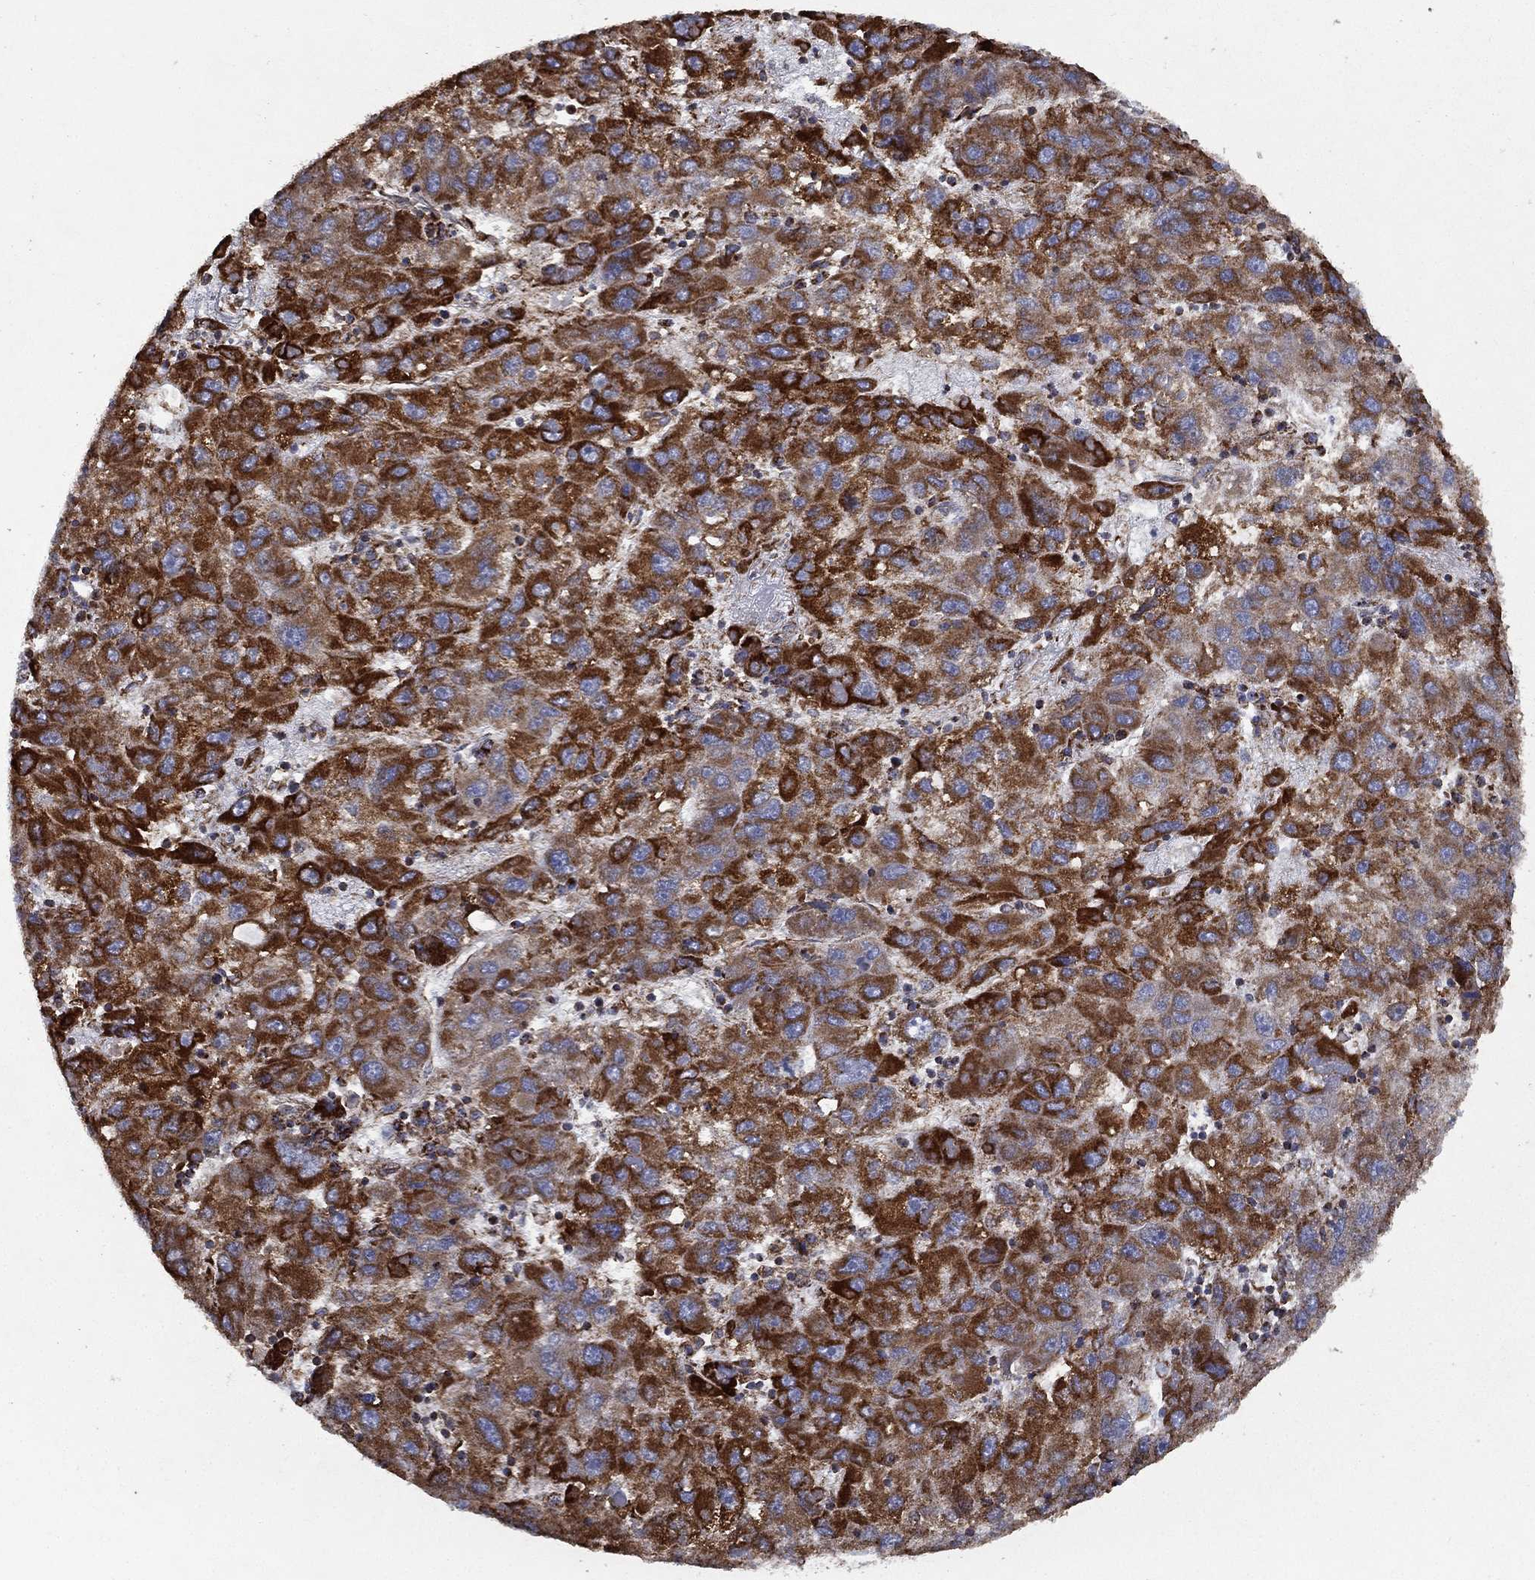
{"staining": {"intensity": "strong", "quantity": ">75%", "location": "cytoplasmic/membranous"}, "tissue": "liver cancer", "cell_type": "Tumor cells", "image_type": "cancer", "snomed": [{"axis": "morphology", "description": "Carcinoma, Hepatocellular, NOS"}, {"axis": "topography", "description": "Liver"}], "caption": "IHC of liver hepatocellular carcinoma displays high levels of strong cytoplasmic/membranous expression in approximately >75% of tumor cells.", "gene": "MT-CYB", "patient": {"sex": "male", "age": 75}}